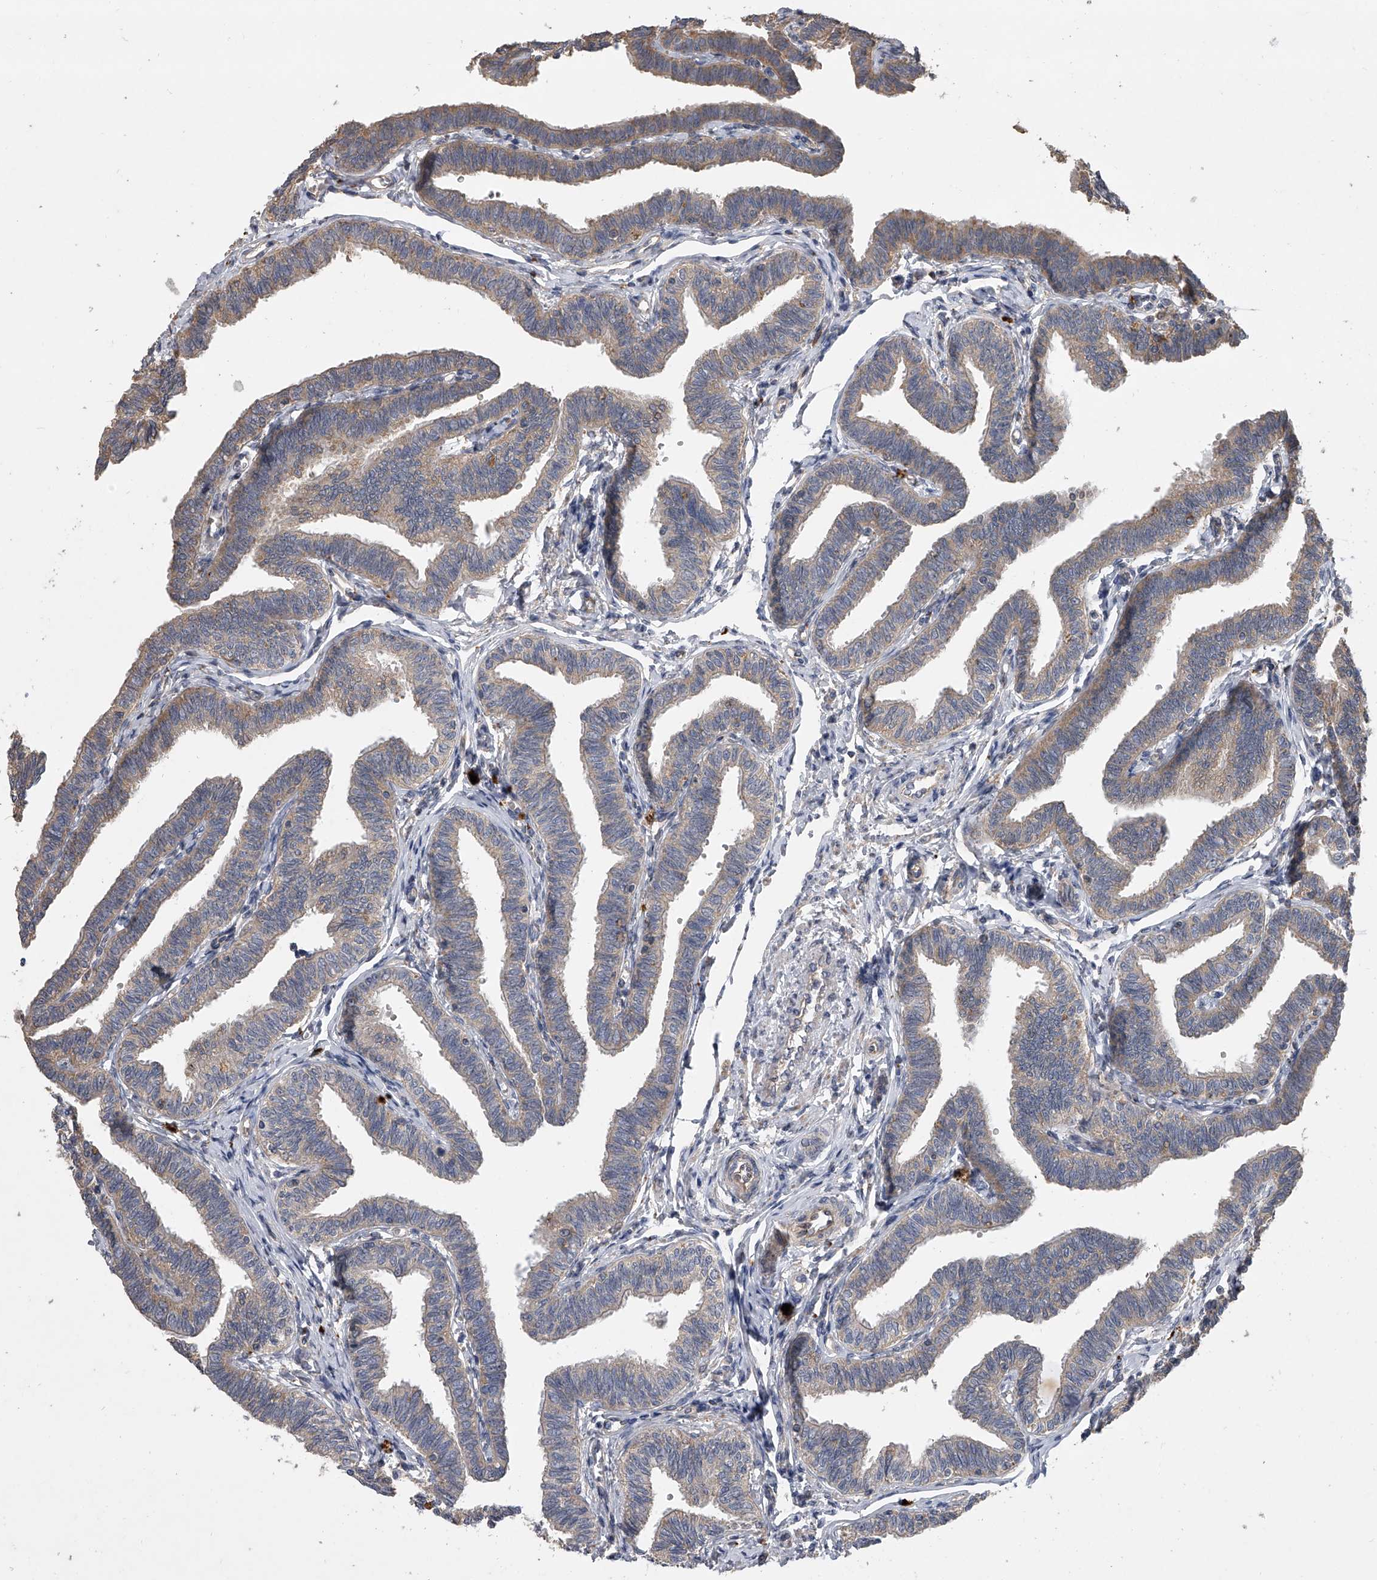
{"staining": {"intensity": "moderate", "quantity": ">75%", "location": "cytoplasmic/membranous"}, "tissue": "fallopian tube", "cell_type": "Glandular cells", "image_type": "normal", "snomed": [{"axis": "morphology", "description": "Normal tissue, NOS"}, {"axis": "topography", "description": "Fallopian tube"}, {"axis": "topography", "description": "Ovary"}], "caption": "Immunohistochemical staining of benign human fallopian tube shows moderate cytoplasmic/membranous protein positivity in approximately >75% of glandular cells. The staining was performed using DAB (3,3'-diaminobenzidine) to visualize the protein expression in brown, while the nuclei were stained in blue with hematoxylin (Magnification: 20x).", "gene": "DOCK9", "patient": {"sex": "female", "age": 23}}